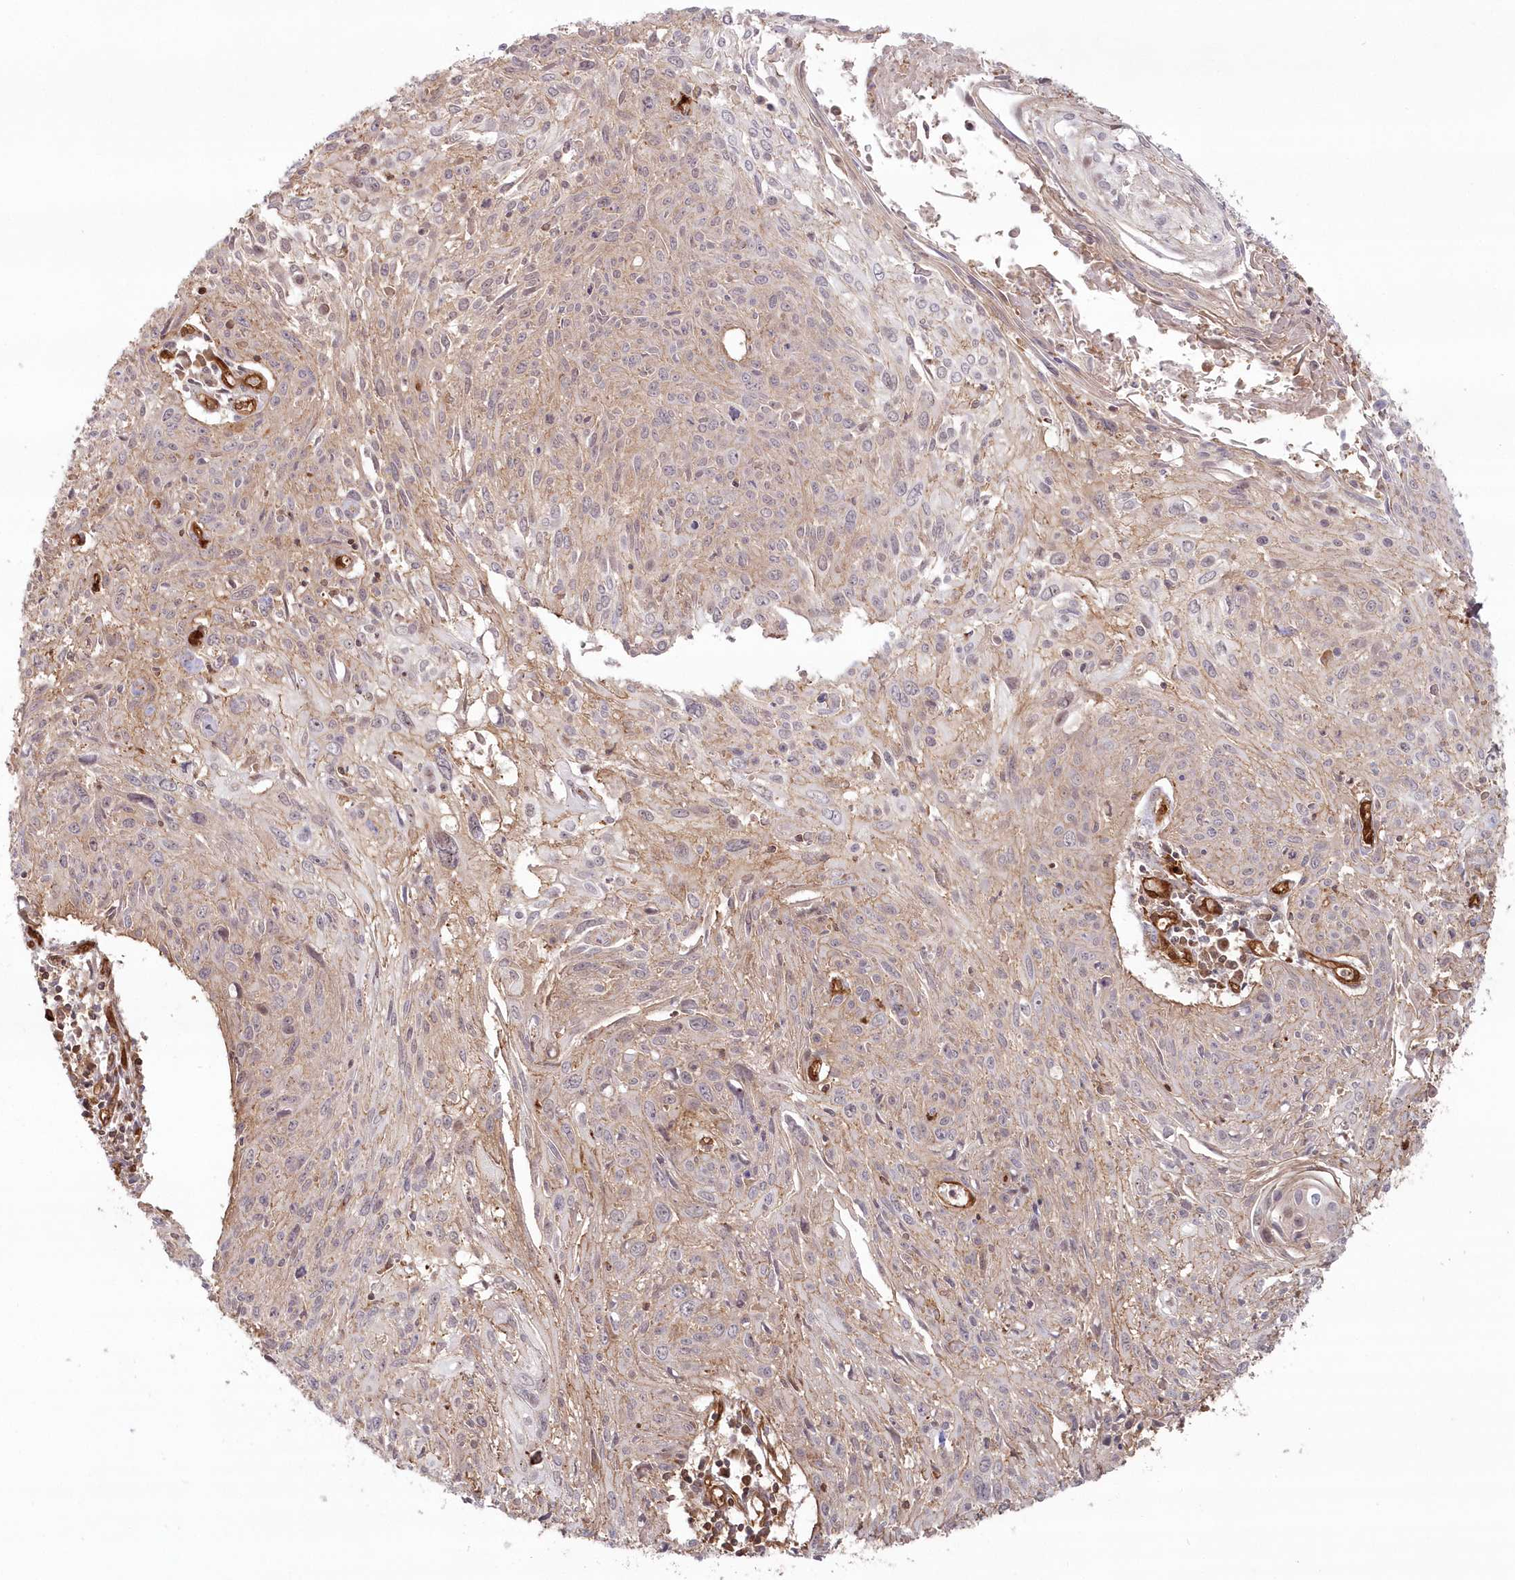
{"staining": {"intensity": "weak", "quantity": "25%-75%", "location": "cytoplasmic/membranous"}, "tissue": "cervical cancer", "cell_type": "Tumor cells", "image_type": "cancer", "snomed": [{"axis": "morphology", "description": "Squamous cell carcinoma, NOS"}, {"axis": "topography", "description": "Cervix"}], "caption": "A high-resolution image shows IHC staining of cervical squamous cell carcinoma, which reveals weak cytoplasmic/membranous staining in about 25%-75% of tumor cells. The staining was performed using DAB, with brown indicating positive protein expression. Nuclei are stained blue with hematoxylin.", "gene": "RGCC", "patient": {"sex": "female", "age": 51}}